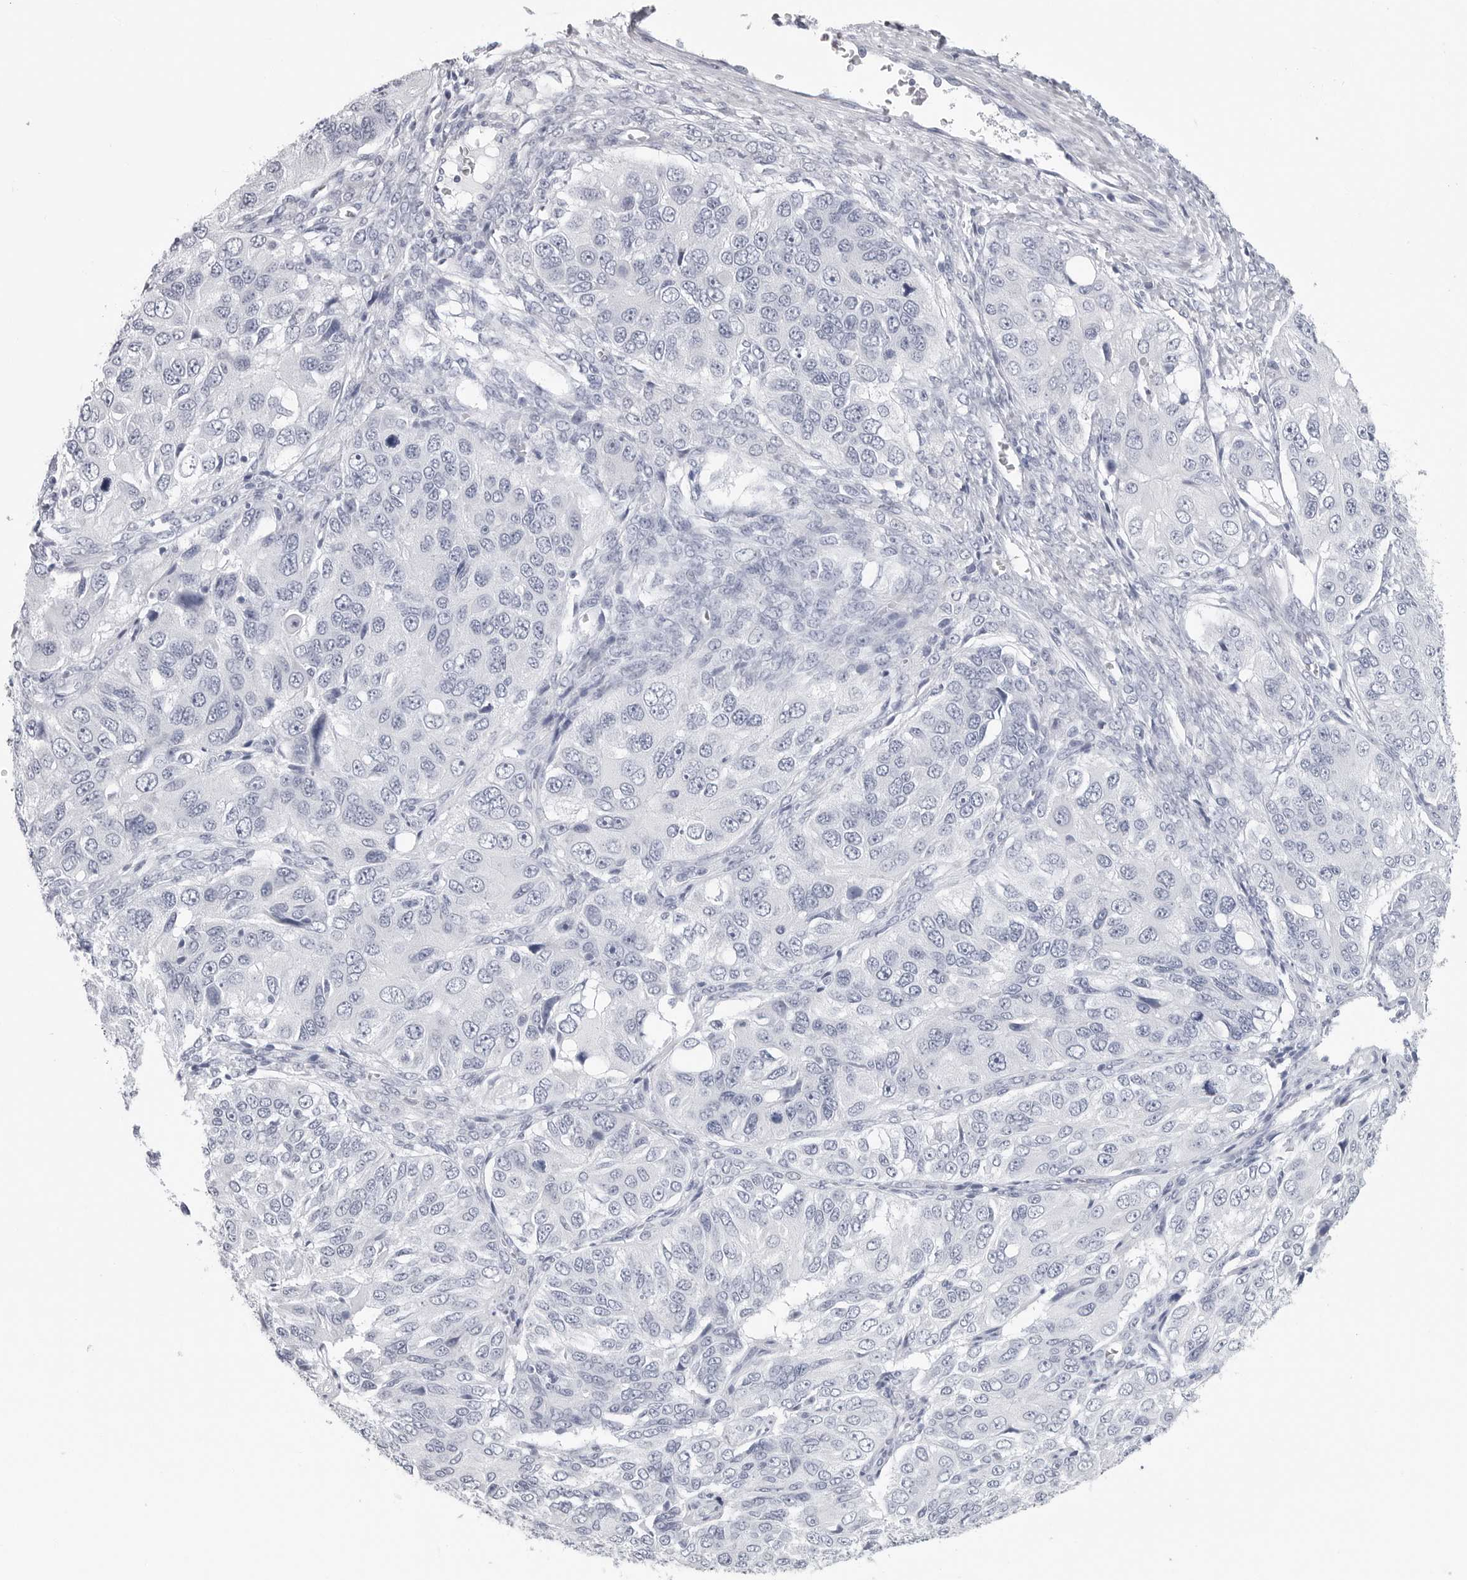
{"staining": {"intensity": "negative", "quantity": "none", "location": "none"}, "tissue": "ovarian cancer", "cell_type": "Tumor cells", "image_type": "cancer", "snomed": [{"axis": "morphology", "description": "Carcinoma, endometroid"}, {"axis": "topography", "description": "Ovary"}], "caption": "Protein analysis of endometroid carcinoma (ovarian) displays no significant expression in tumor cells.", "gene": "CSH1", "patient": {"sex": "female", "age": 51}}